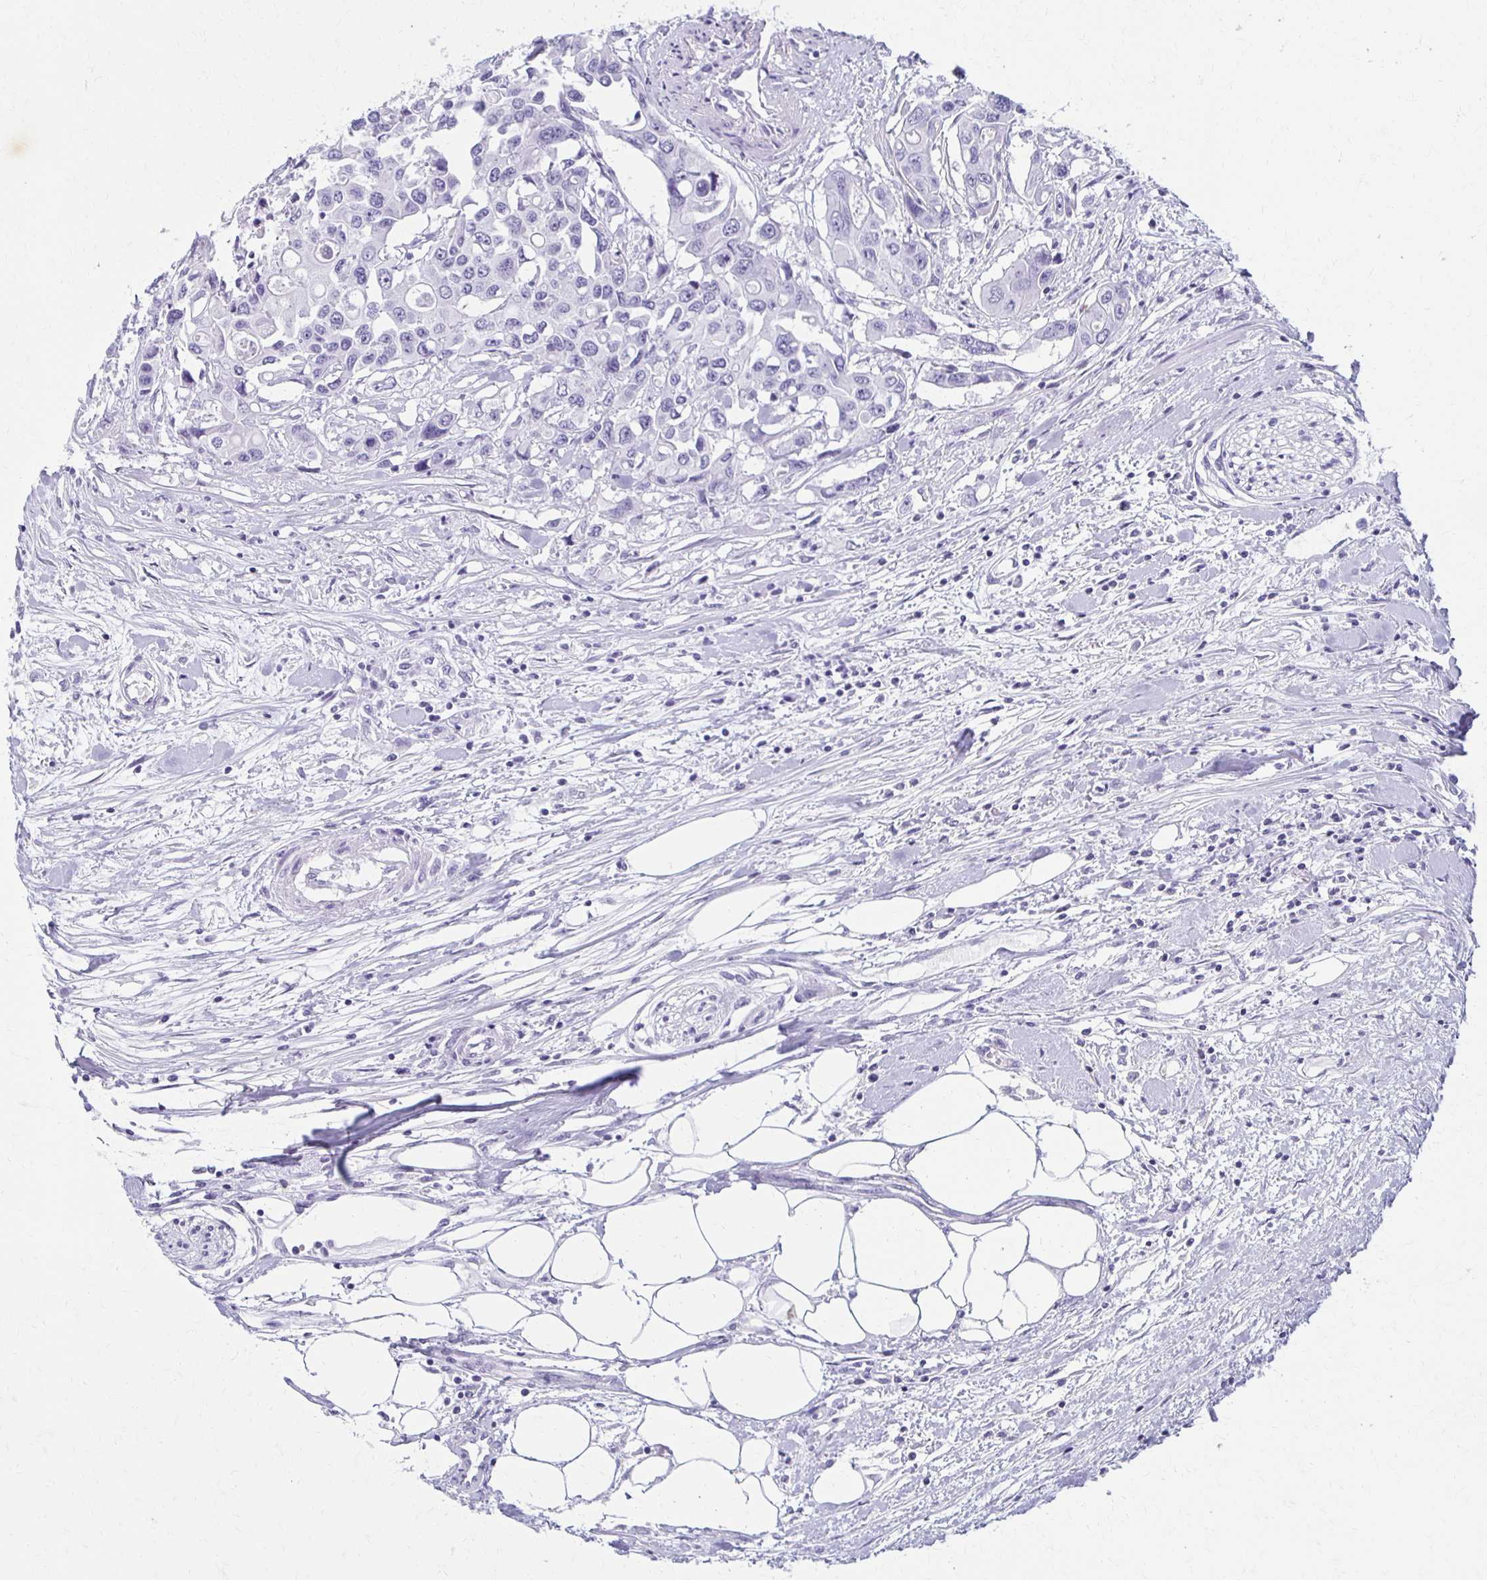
{"staining": {"intensity": "negative", "quantity": "none", "location": "none"}, "tissue": "colorectal cancer", "cell_type": "Tumor cells", "image_type": "cancer", "snomed": [{"axis": "morphology", "description": "Adenocarcinoma, NOS"}, {"axis": "topography", "description": "Colon"}], "caption": "Tumor cells show no significant protein positivity in colorectal cancer. The staining is performed using DAB (3,3'-diaminobenzidine) brown chromogen with nuclei counter-stained in using hematoxylin.", "gene": "BBS12", "patient": {"sex": "male", "age": 77}}